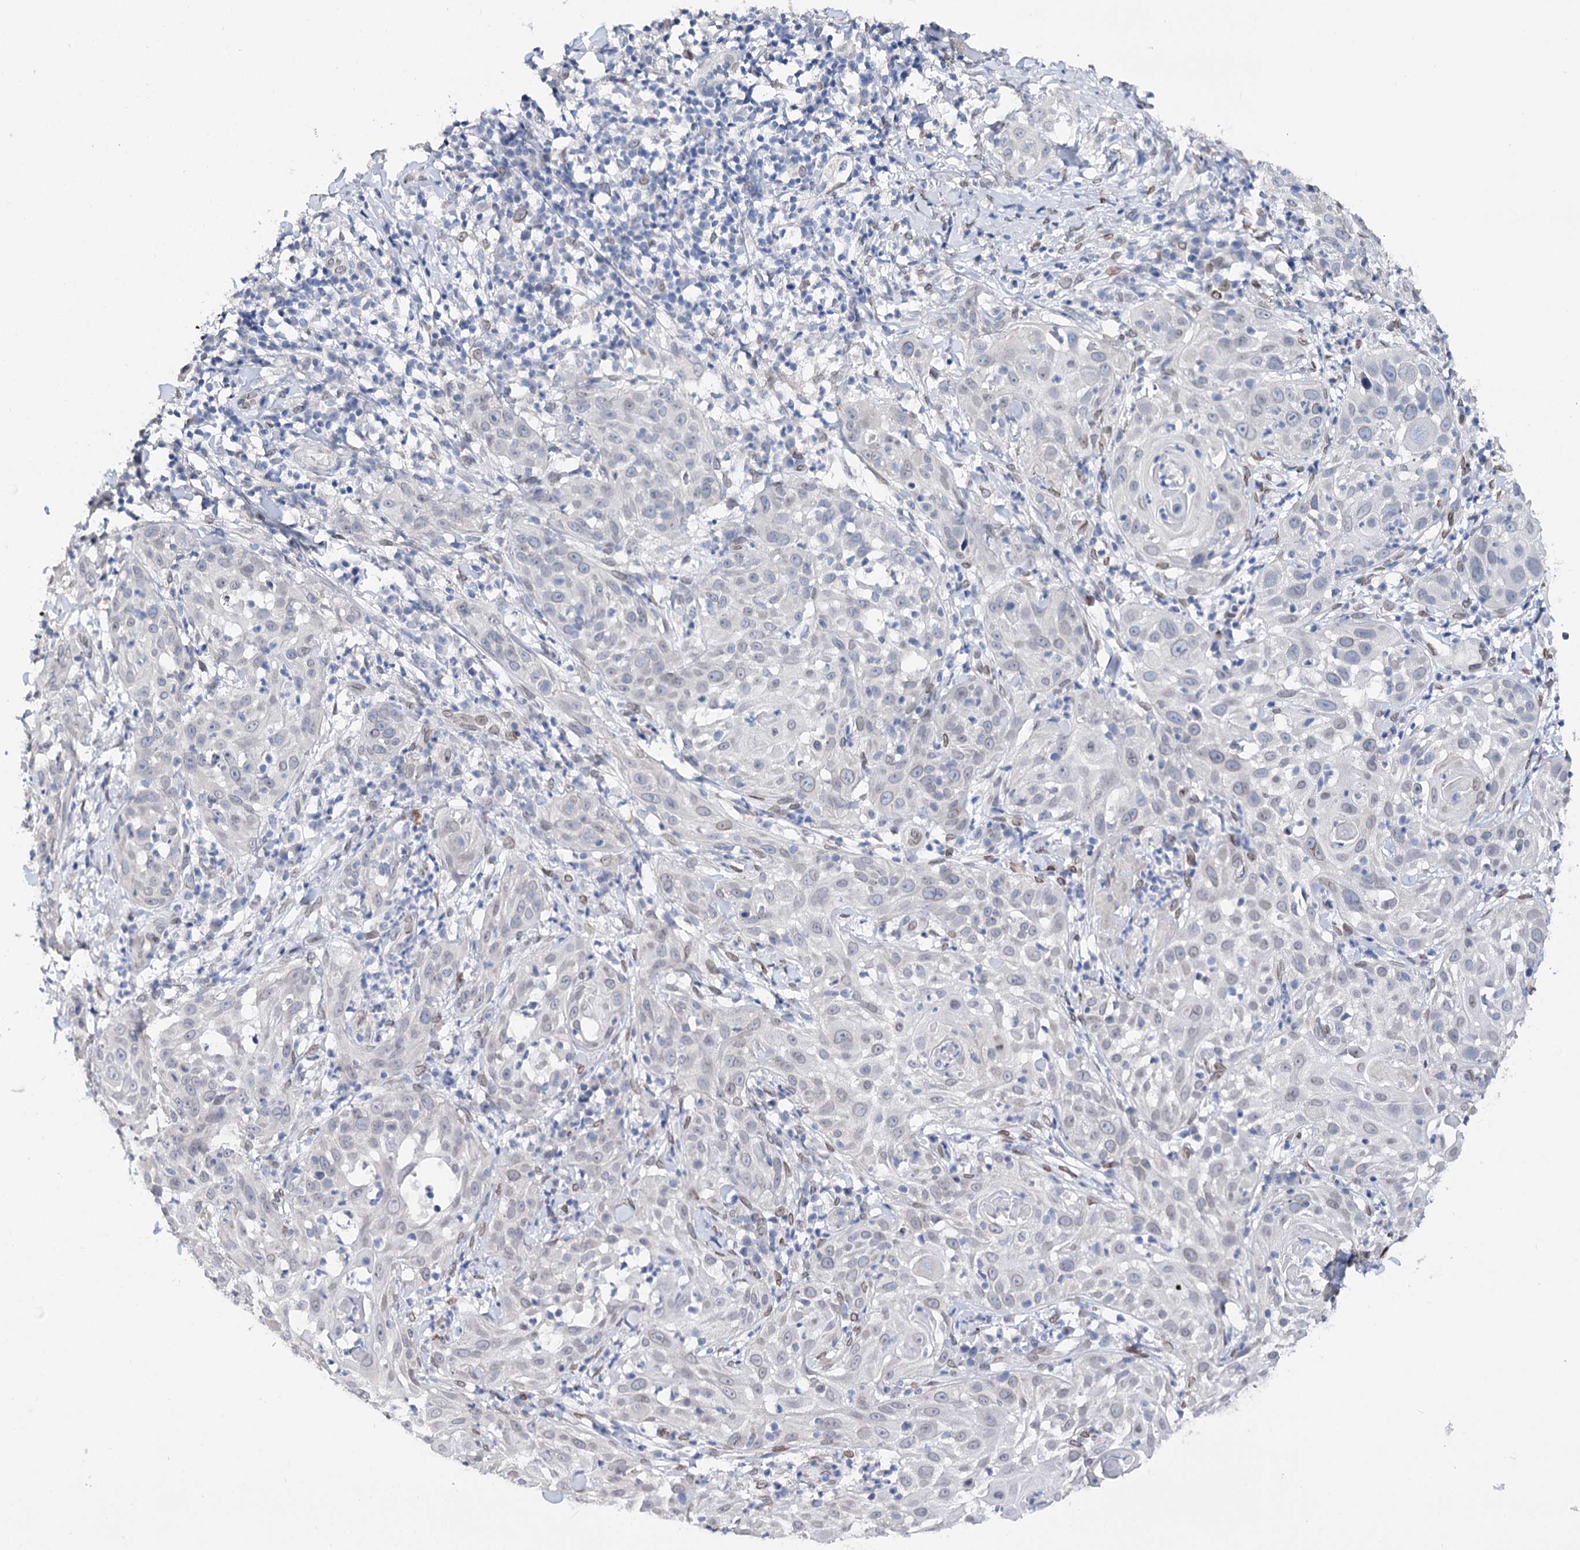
{"staining": {"intensity": "weak", "quantity": "<25%", "location": "cytoplasmic/membranous,nuclear"}, "tissue": "skin cancer", "cell_type": "Tumor cells", "image_type": "cancer", "snomed": [{"axis": "morphology", "description": "Squamous cell carcinoma, NOS"}, {"axis": "topography", "description": "Skin"}], "caption": "DAB (3,3'-diaminobenzidine) immunohistochemical staining of squamous cell carcinoma (skin) shows no significant staining in tumor cells.", "gene": "TMEM201", "patient": {"sex": "female", "age": 44}}